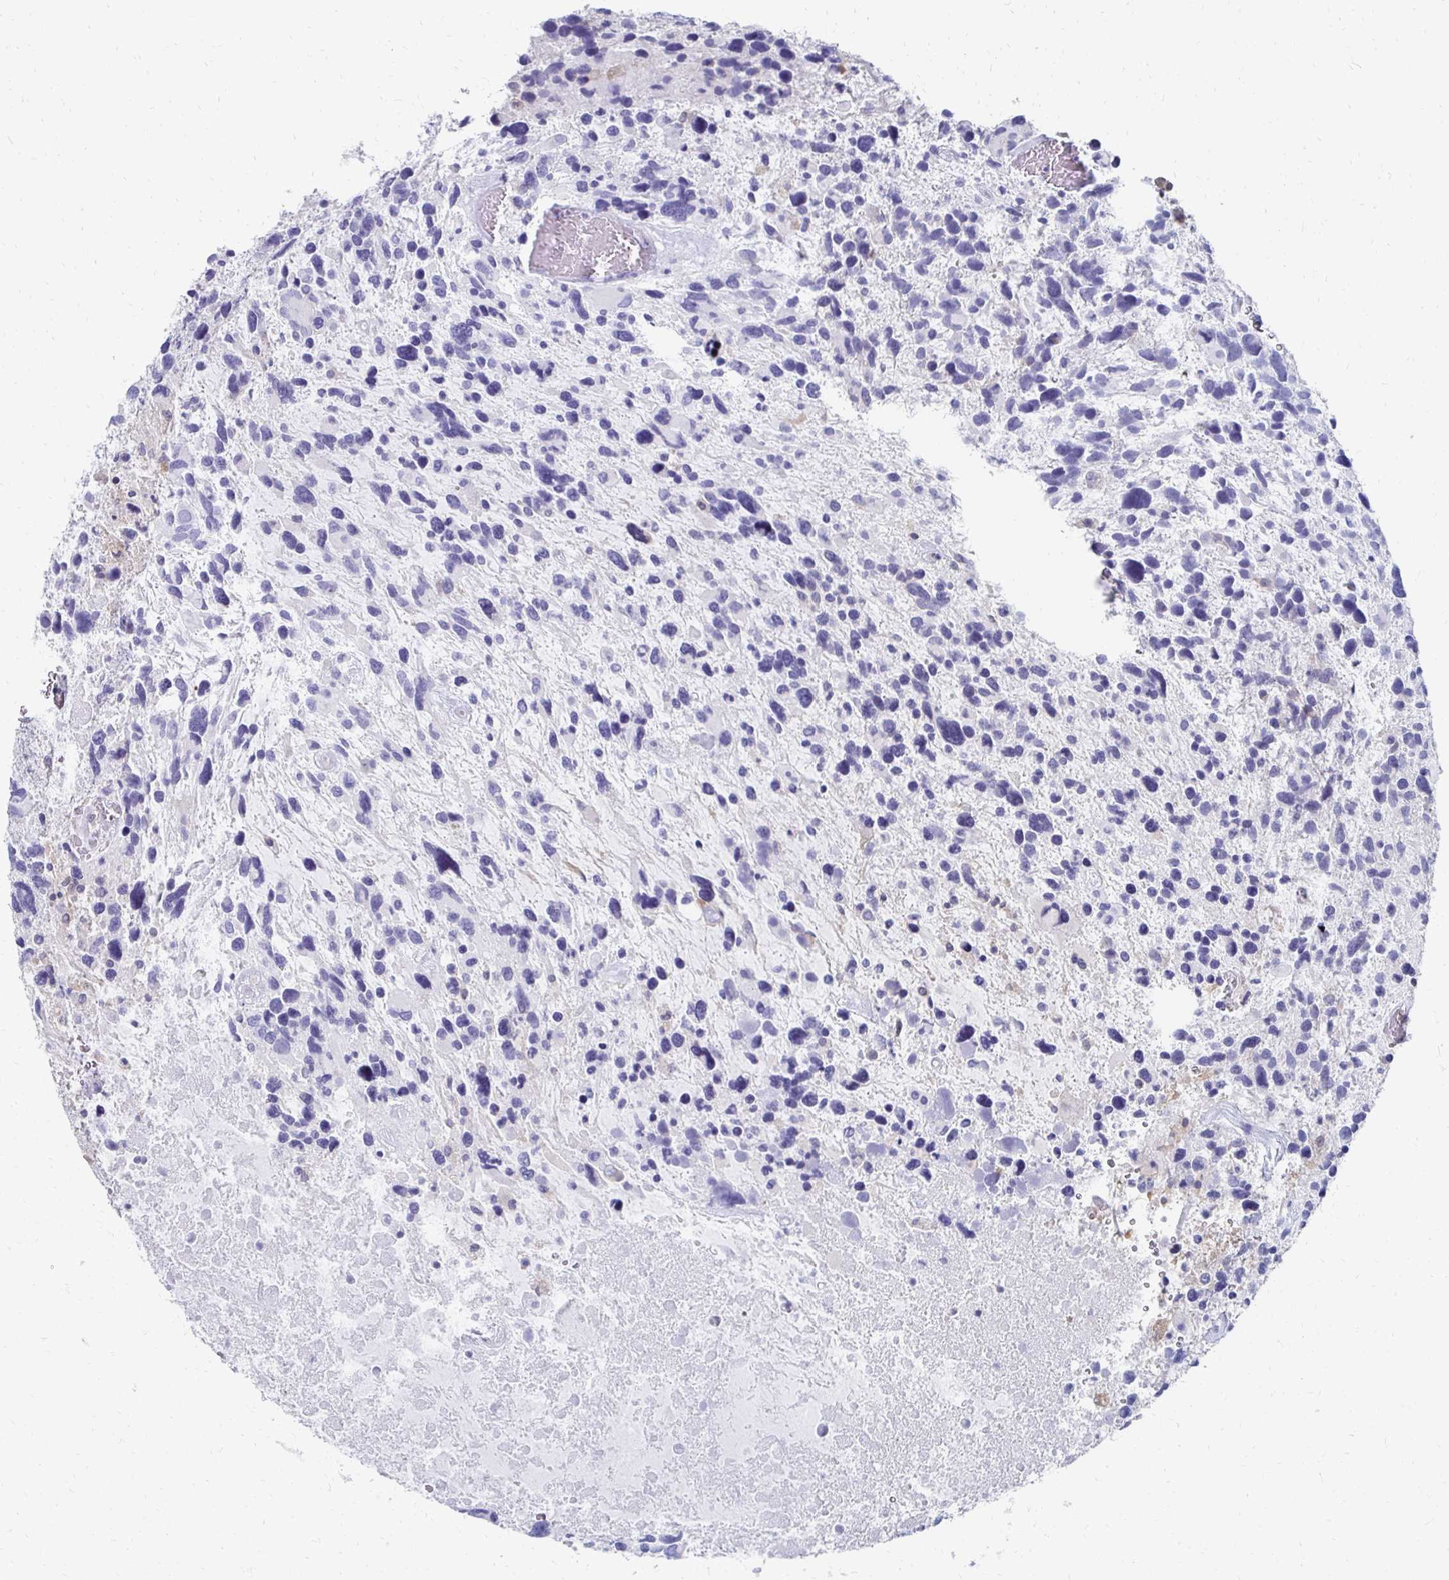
{"staining": {"intensity": "negative", "quantity": "none", "location": "none"}, "tissue": "glioma", "cell_type": "Tumor cells", "image_type": "cancer", "snomed": [{"axis": "morphology", "description": "Glioma, malignant, High grade"}, {"axis": "topography", "description": "Brain"}], "caption": "Immunohistochemical staining of glioma displays no significant expression in tumor cells.", "gene": "SYCP3", "patient": {"sex": "male", "age": 49}}